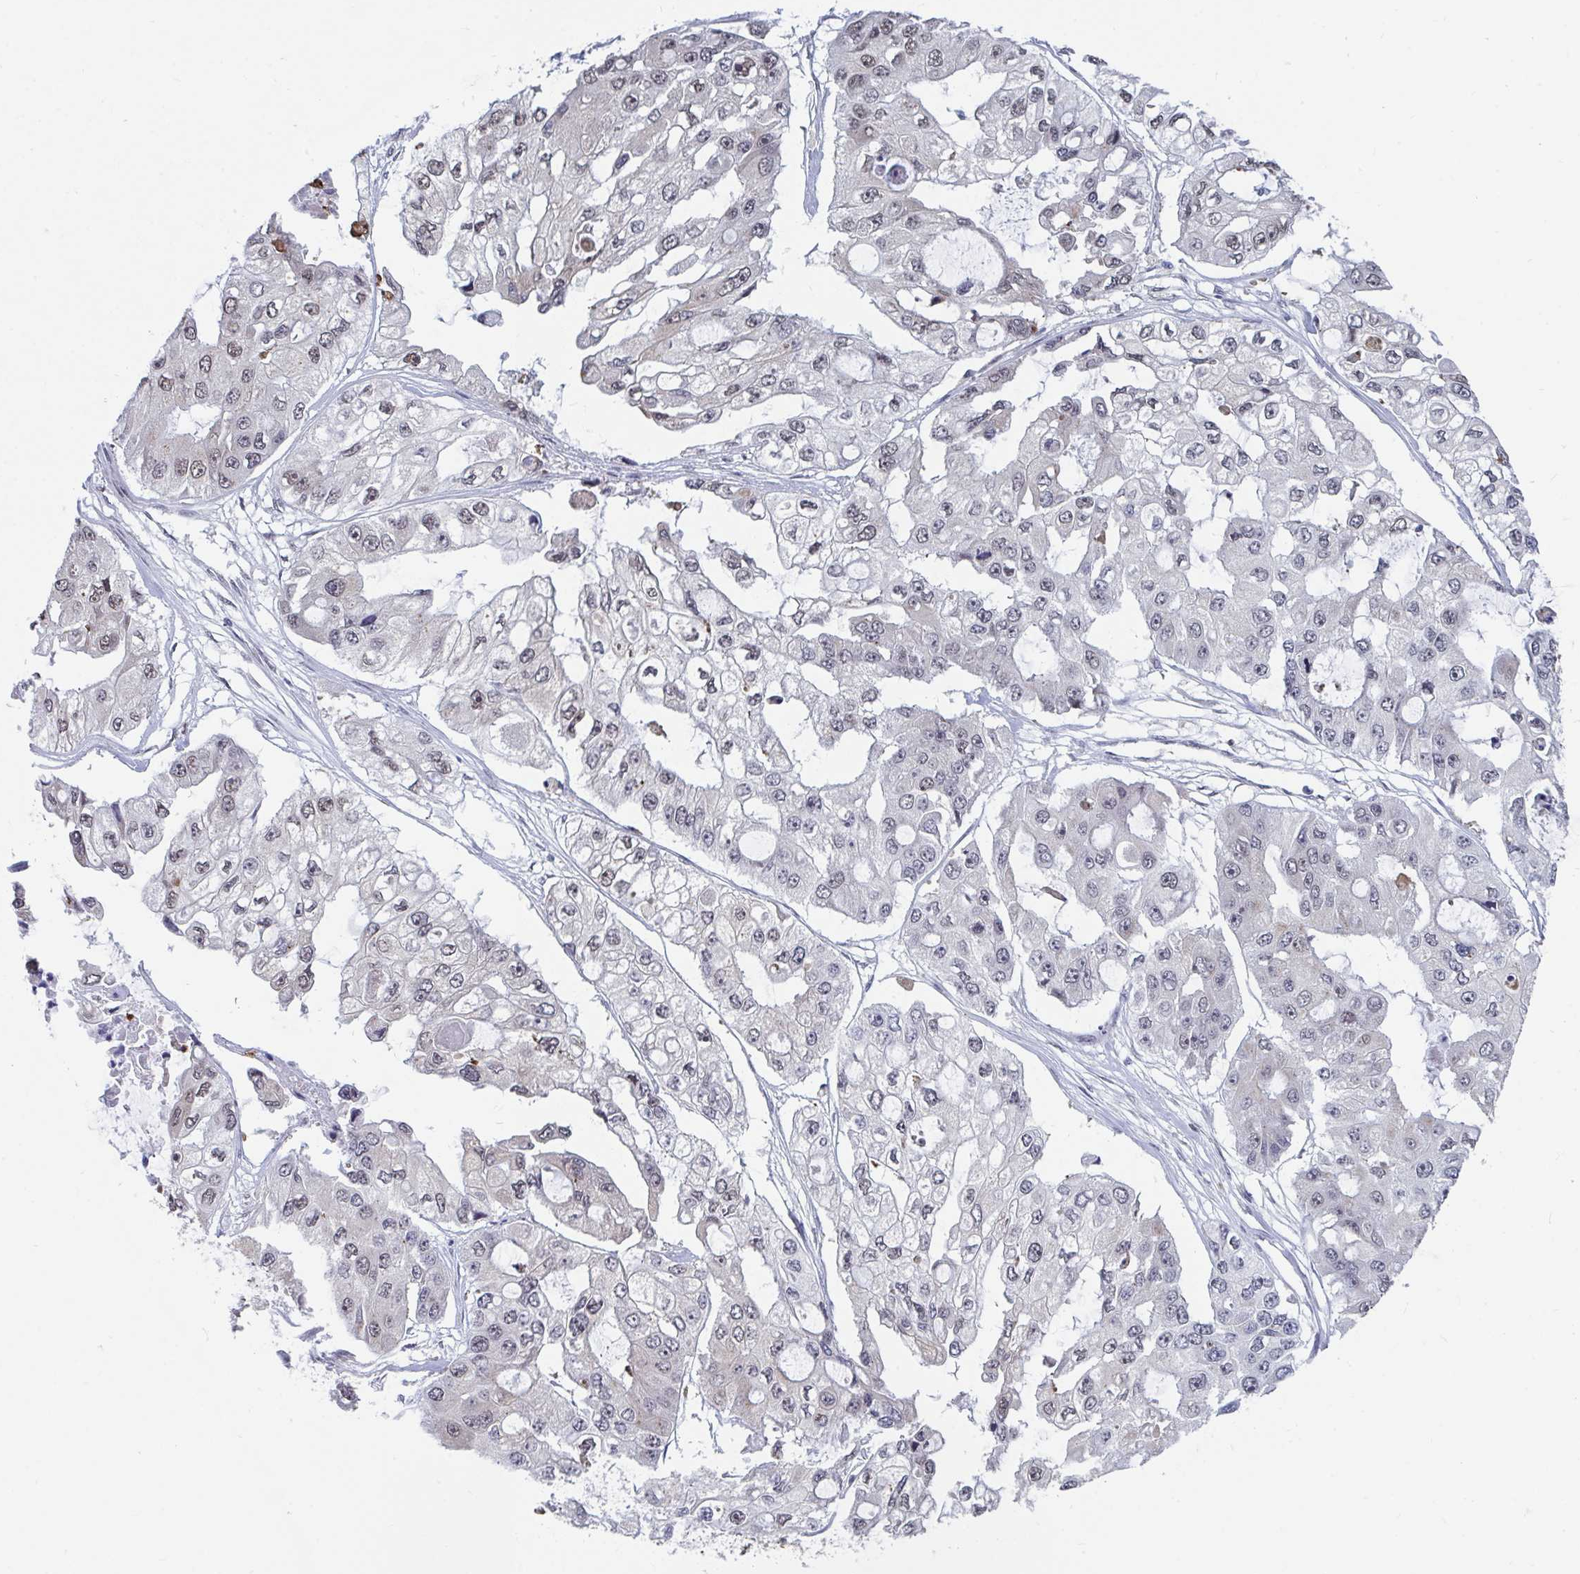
{"staining": {"intensity": "weak", "quantity": "<25%", "location": "nuclear"}, "tissue": "ovarian cancer", "cell_type": "Tumor cells", "image_type": "cancer", "snomed": [{"axis": "morphology", "description": "Cystadenocarcinoma, serous, NOS"}, {"axis": "topography", "description": "Ovary"}], "caption": "An immunohistochemistry (IHC) micrograph of ovarian serous cystadenocarcinoma is shown. There is no staining in tumor cells of ovarian serous cystadenocarcinoma.", "gene": "TRIP12", "patient": {"sex": "female", "age": 56}}